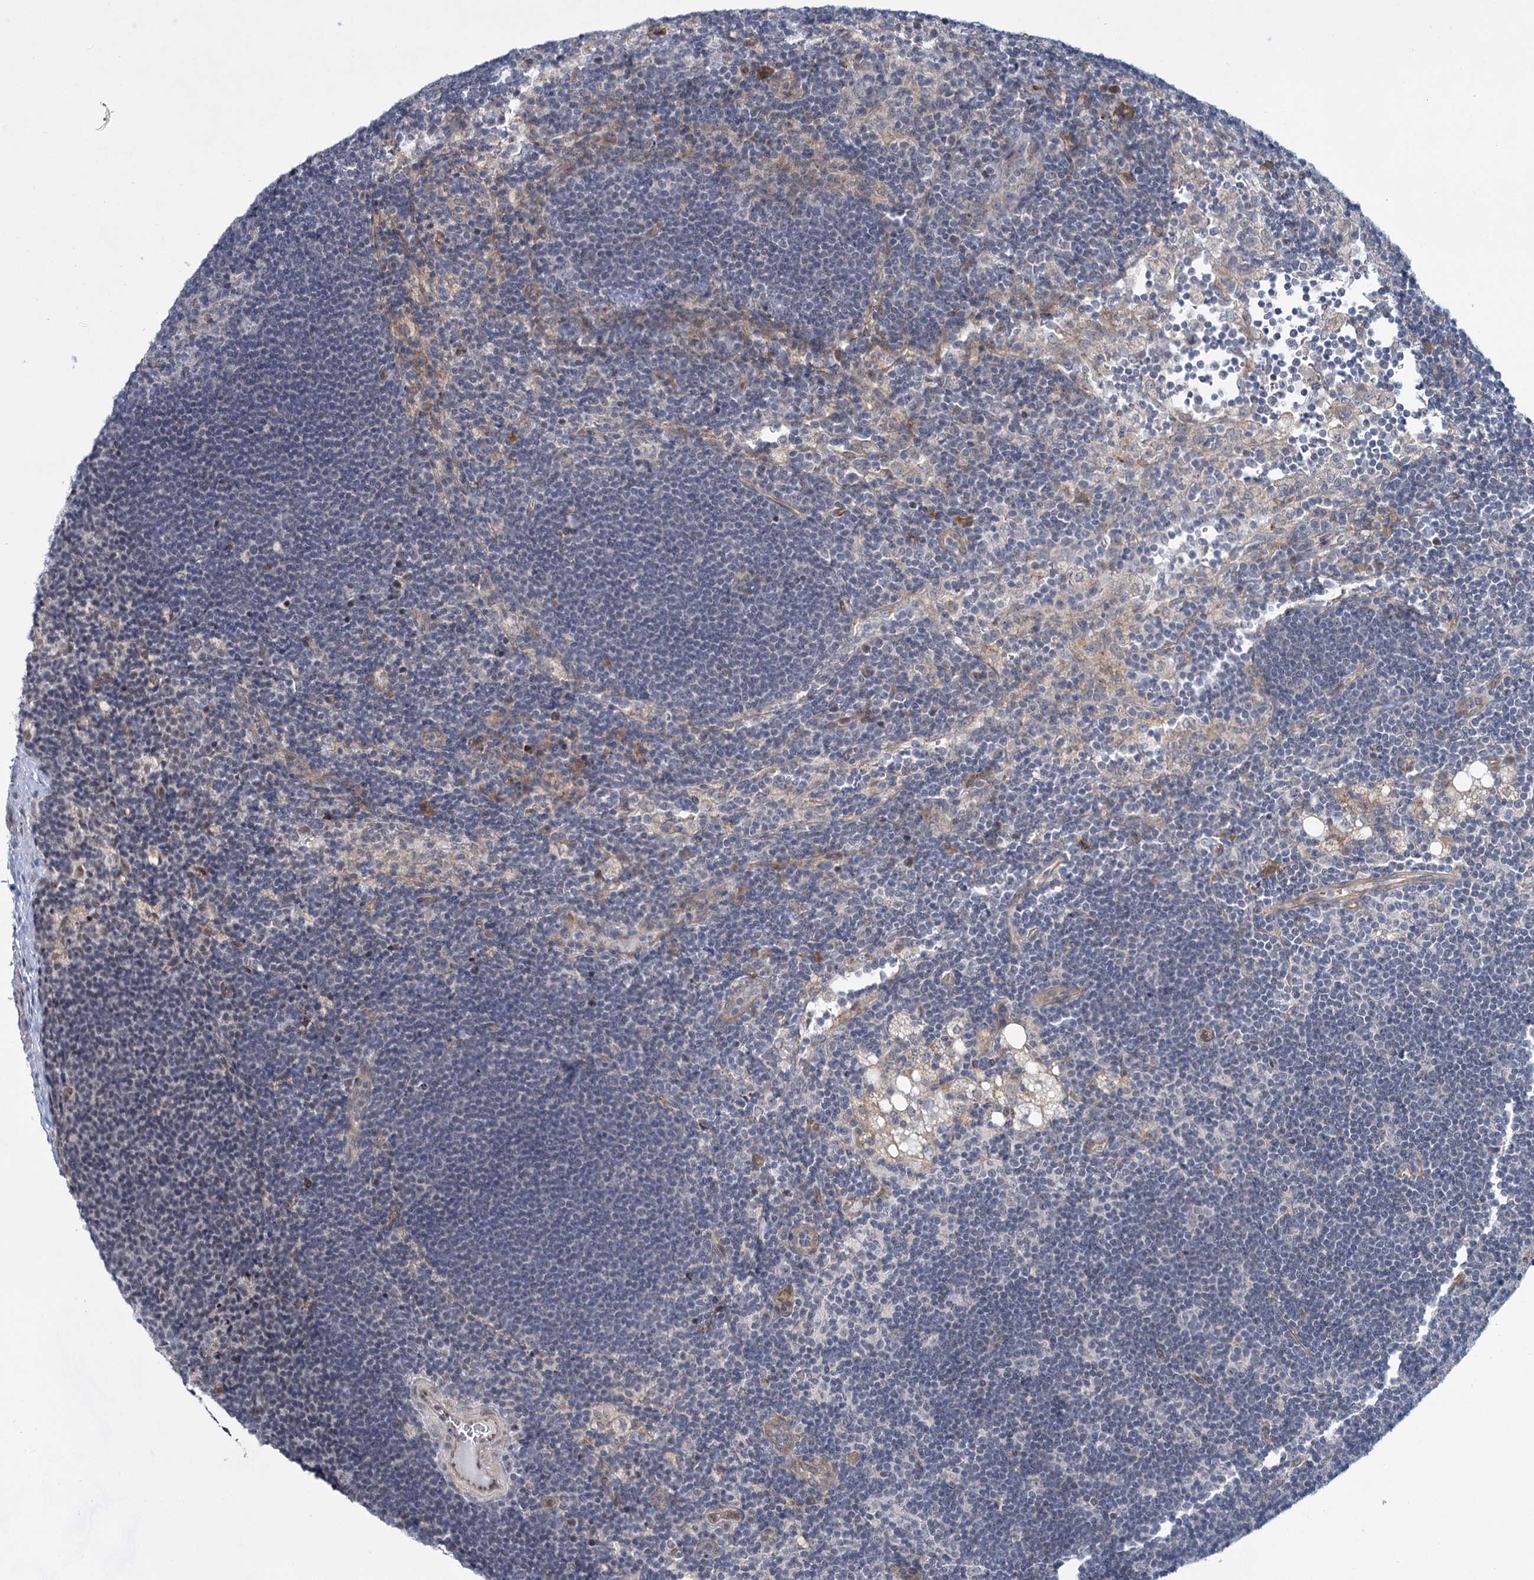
{"staining": {"intensity": "negative", "quantity": "none", "location": "none"}, "tissue": "lymph node", "cell_type": "Germinal center cells", "image_type": "normal", "snomed": [{"axis": "morphology", "description": "Normal tissue, NOS"}, {"axis": "topography", "description": "Lymph node"}], "caption": "The image displays no significant staining in germinal center cells of lymph node. The staining is performed using DAB (3,3'-diaminobenzidine) brown chromogen with nuclei counter-stained in using hematoxylin.", "gene": "MBLAC2", "patient": {"sex": "male", "age": 24}}